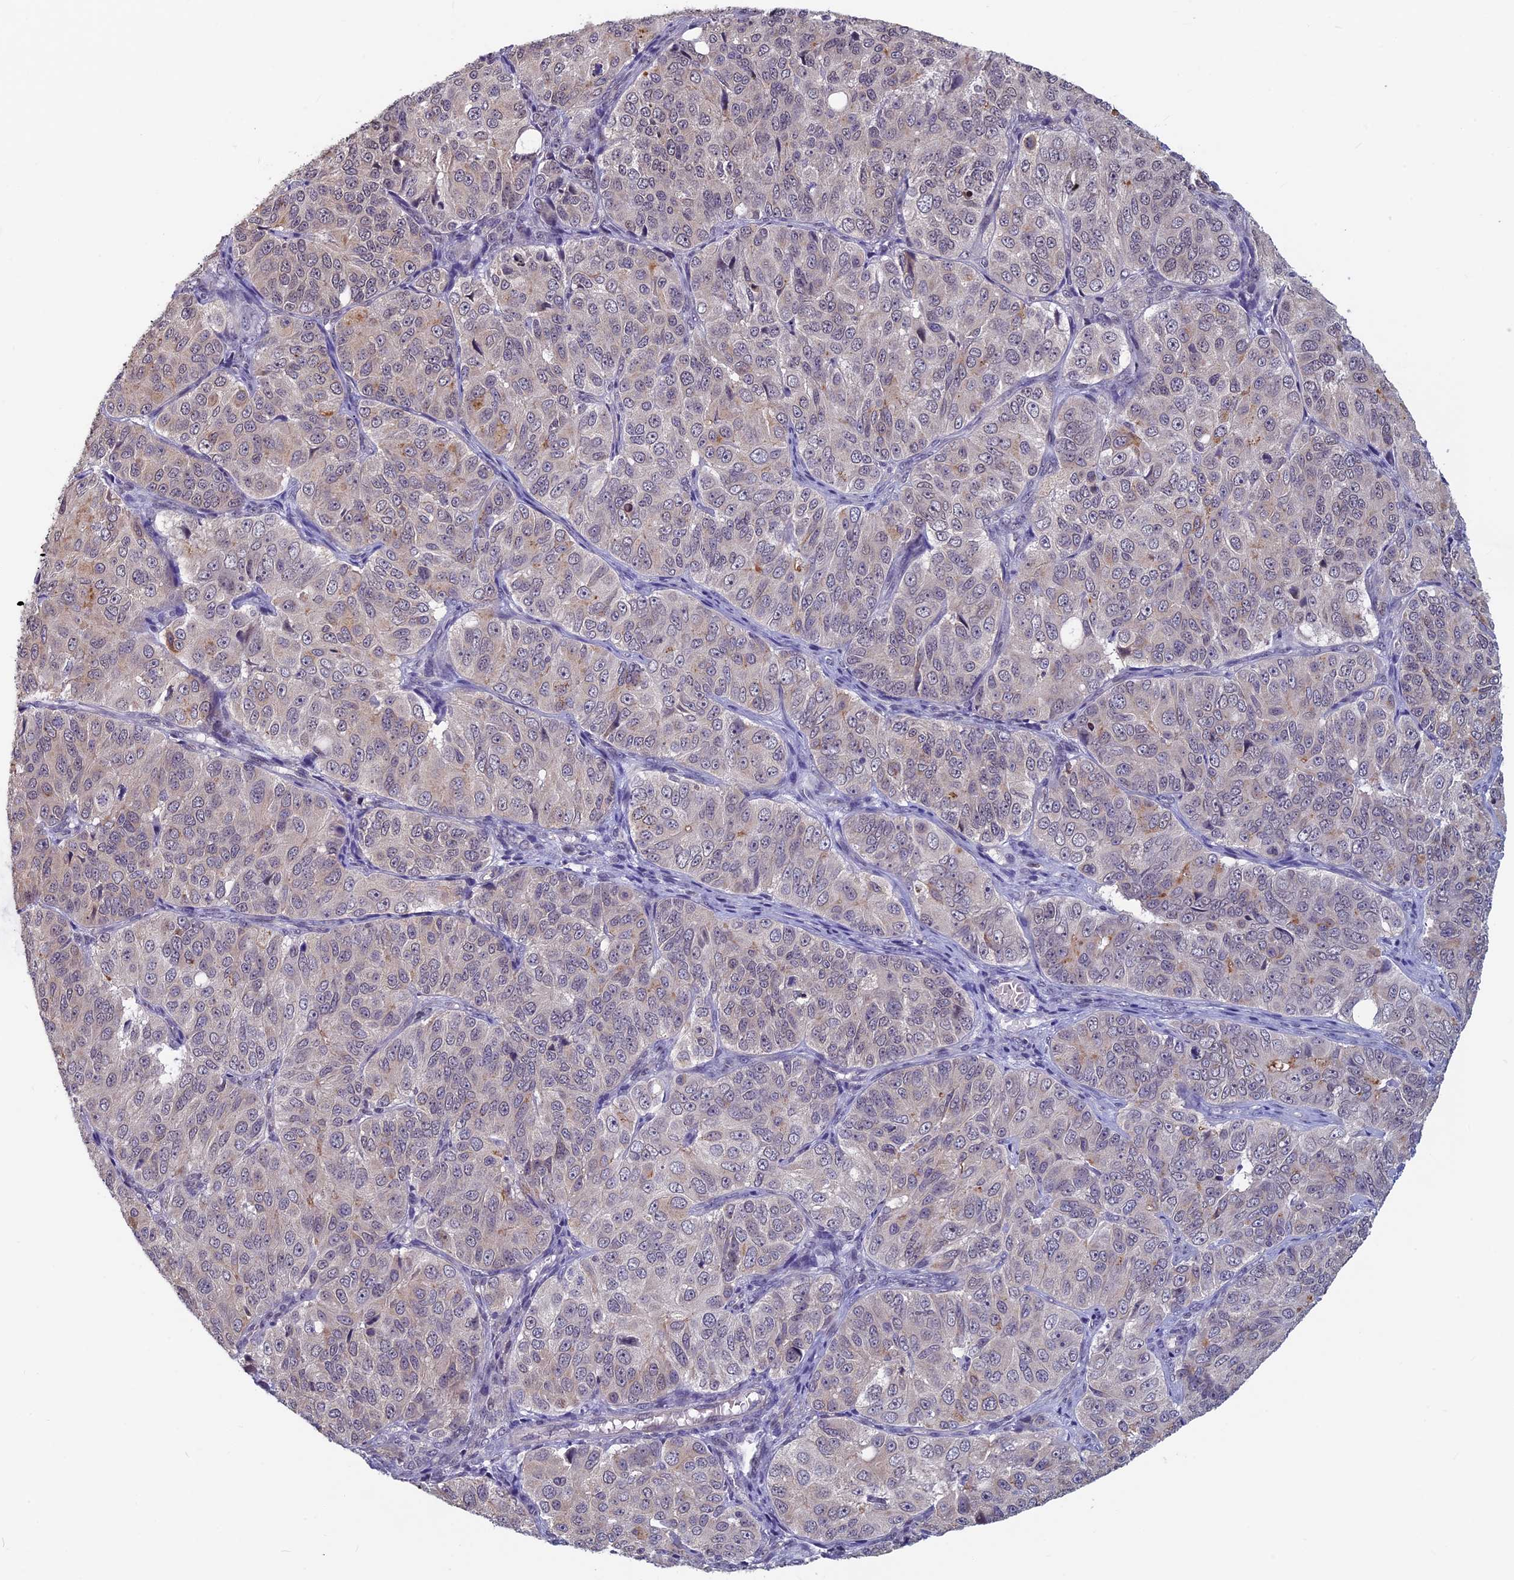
{"staining": {"intensity": "weak", "quantity": "25%-75%", "location": "cytoplasmic/membranous"}, "tissue": "ovarian cancer", "cell_type": "Tumor cells", "image_type": "cancer", "snomed": [{"axis": "morphology", "description": "Carcinoma, endometroid"}, {"axis": "topography", "description": "Ovary"}], "caption": "A brown stain highlights weak cytoplasmic/membranous positivity of a protein in human ovarian endometroid carcinoma tumor cells. Using DAB (brown) and hematoxylin (blue) stains, captured at high magnification using brightfield microscopy.", "gene": "SPIRE1", "patient": {"sex": "female", "age": 51}}